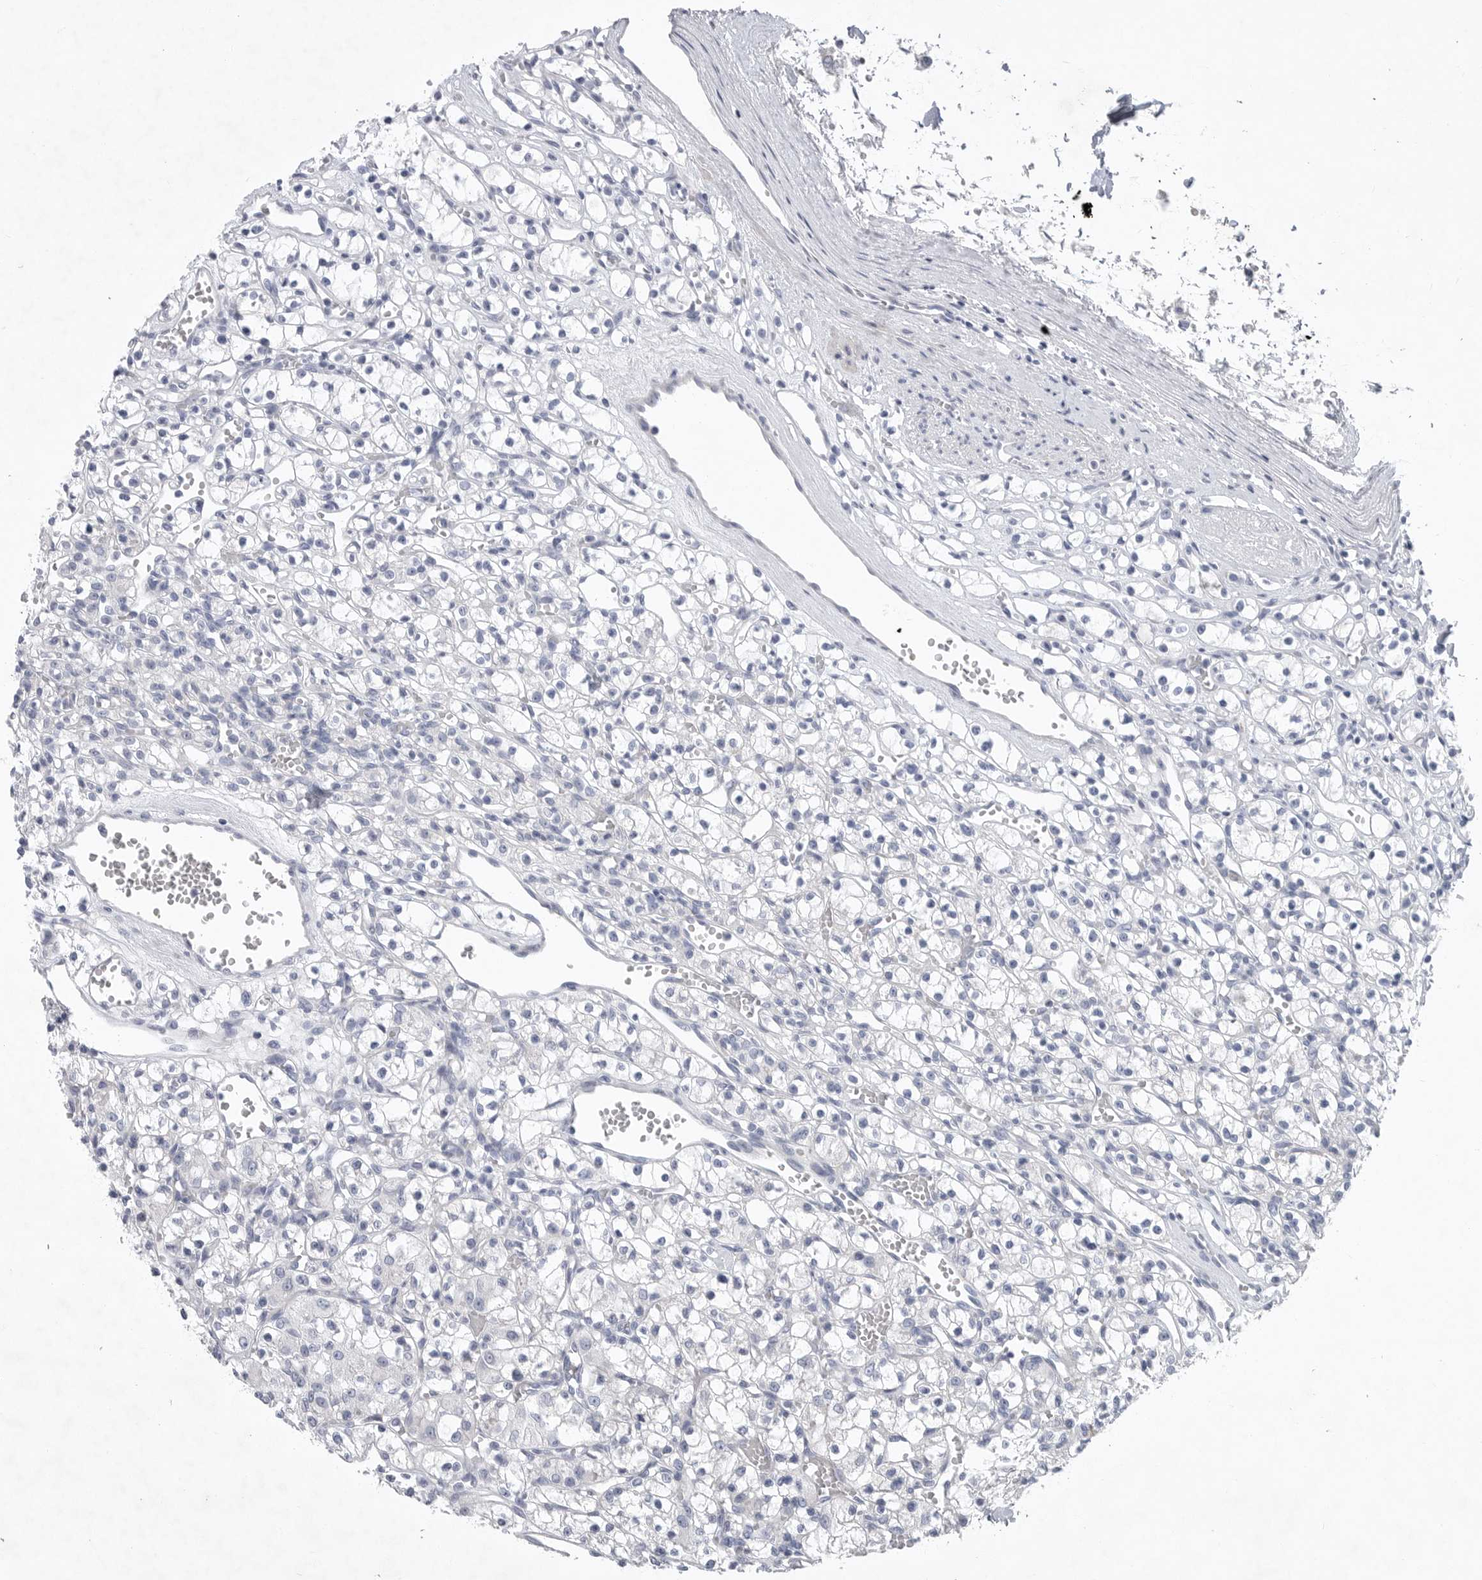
{"staining": {"intensity": "negative", "quantity": "none", "location": "none"}, "tissue": "renal cancer", "cell_type": "Tumor cells", "image_type": "cancer", "snomed": [{"axis": "morphology", "description": "Adenocarcinoma, NOS"}, {"axis": "topography", "description": "Kidney"}], "caption": "The immunohistochemistry (IHC) histopathology image has no significant positivity in tumor cells of renal cancer (adenocarcinoma) tissue. (Brightfield microscopy of DAB immunohistochemistry at high magnification).", "gene": "CAMK2B", "patient": {"sex": "female", "age": 59}}